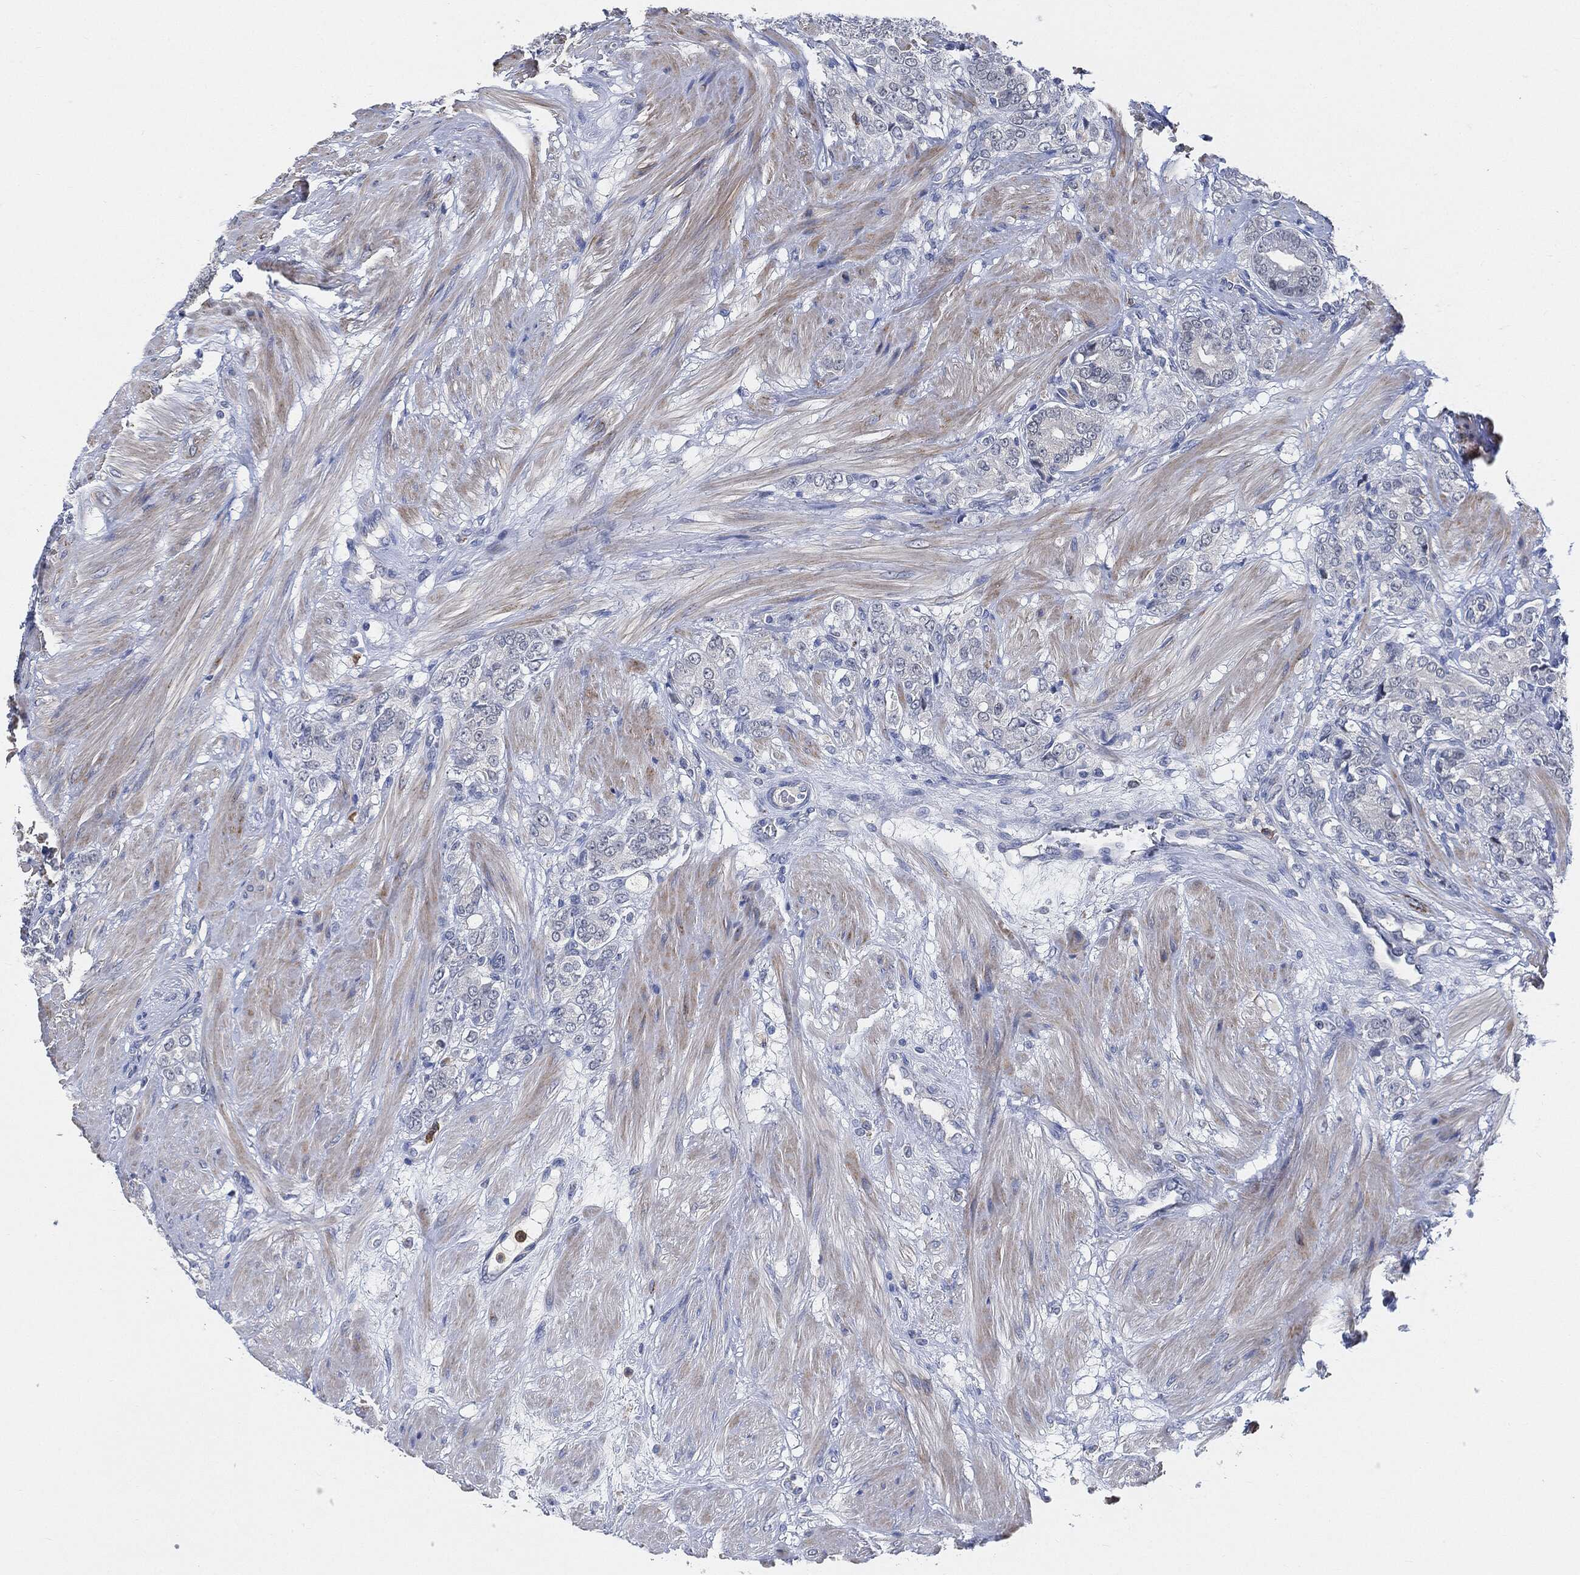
{"staining": {"intensity": "negative", "quantity": "none", "location": "none"}, "tissue": "prostate cancer", "cell_type": "Tumor cells", "image_type": "cancer", "snomed": [{"axis": "morphology", "description": "Adenocarcinoma, NOS"}, {"axis": "topography", "description": "Prostate and seminal vesicle, NOS"}, {"axis": "topography", "description": "Prostate"}], "caption": "A high-resolution image shows immunohistochemistry staining of adenocarcinoma (prostate), which demonstrates no significant positivity in tumor cells.", "gene": "VSIG4", "patient": {"sex": "male", "age": 67}}